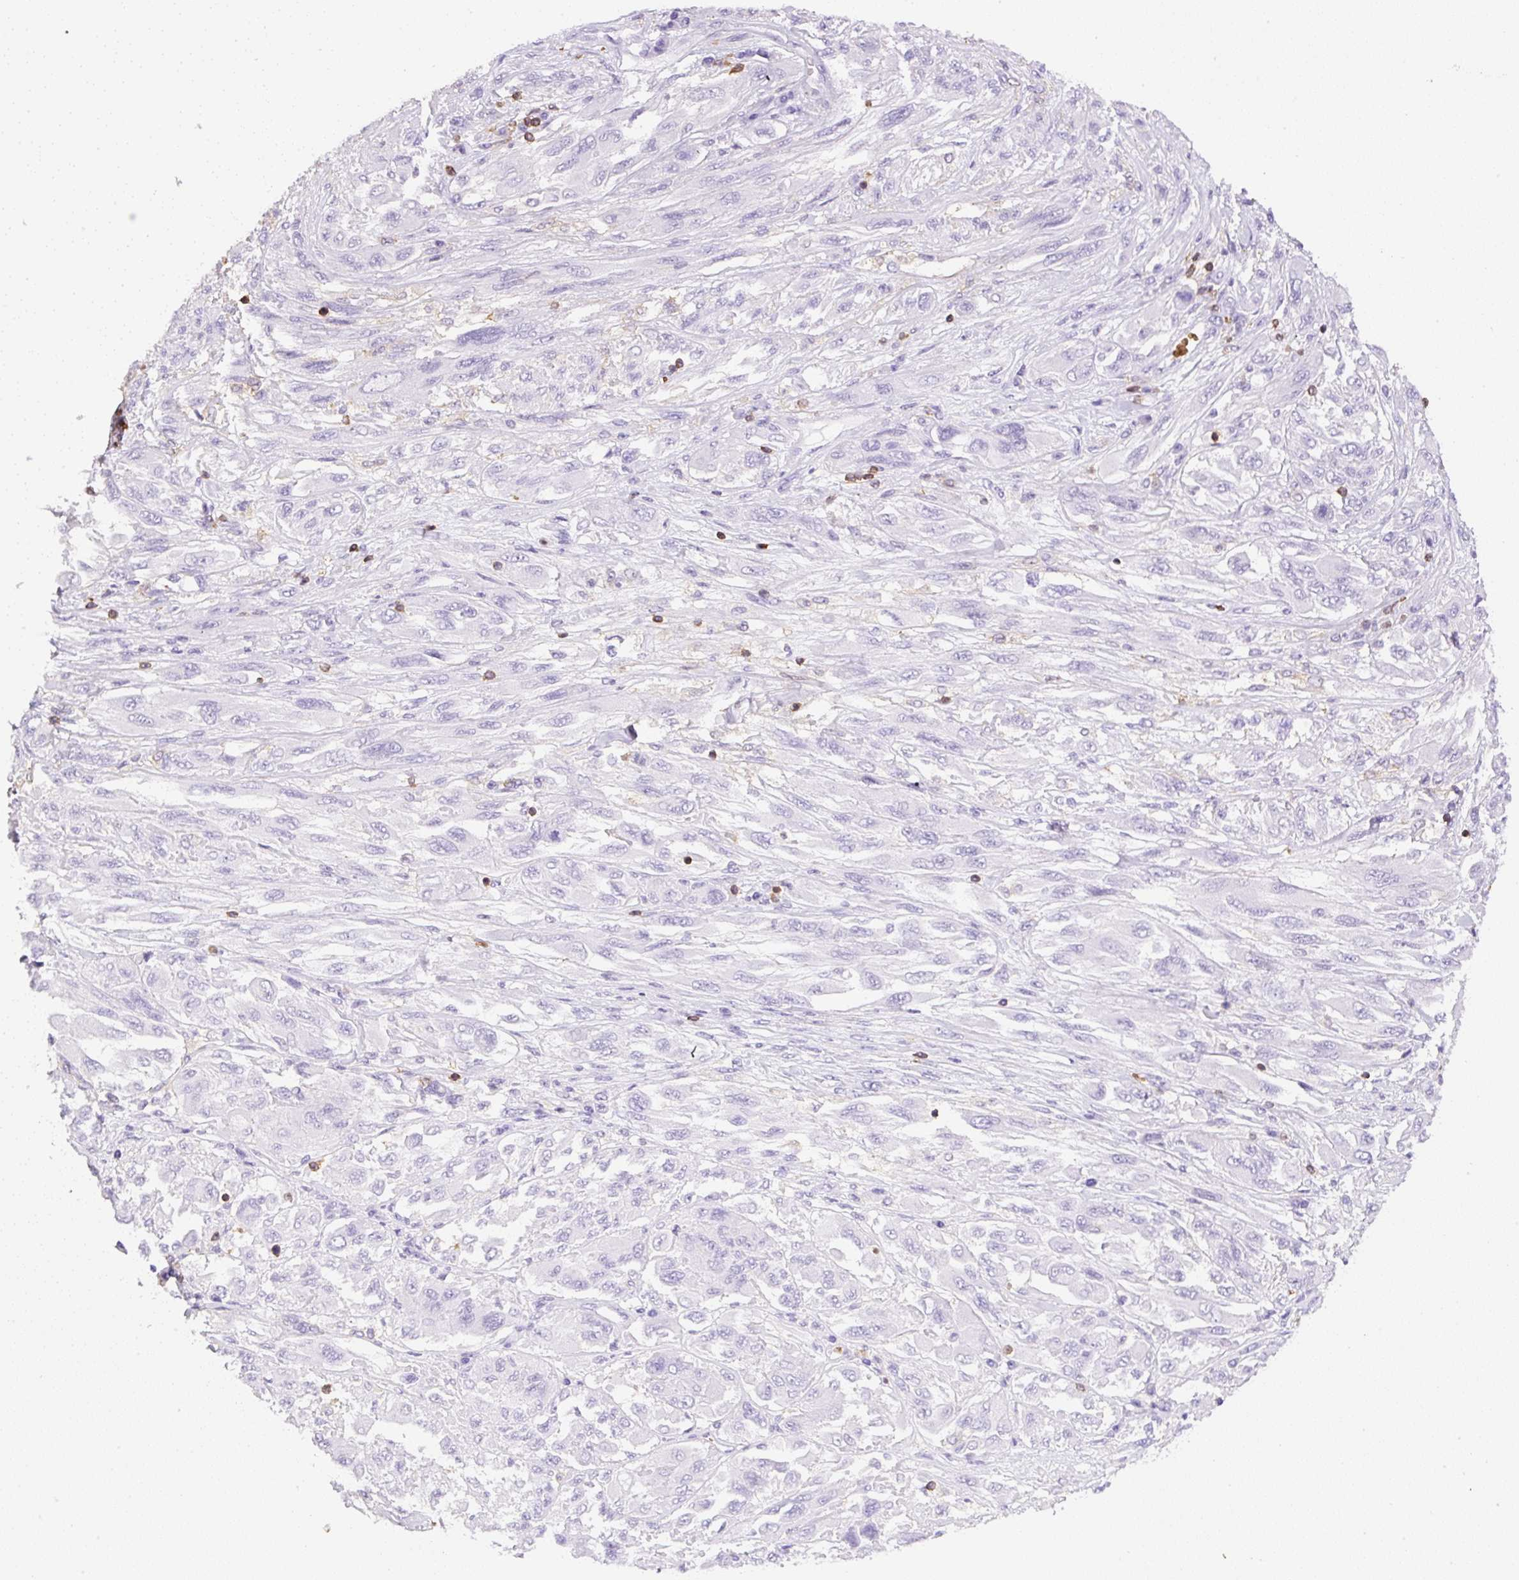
{"staining": {"intensity": "negative", "quantity": "none", "location": "none"}, "tissue": "melanoma", "cell_type": "Tumor cells", "image_type": "cancer", "snomed": [{"axis": "morphology", "description": "Malignant melanoma, NOS"}, {"axis": "topography", "description": "Skin"}], "caption": "DAB (3,3'-diaminobenzidine) immunohistochemical staining of human melanoma displays no significant positivity in tumor cells. (Stains: DAB (3,3'-diaminobenzidine) immunohistochemistry with hematoxylin counter stain, Microscopy: brightfield microscopy at high magnification).", "gene": "FAM228B", "patient": {"sex": "female", "age": 91}}